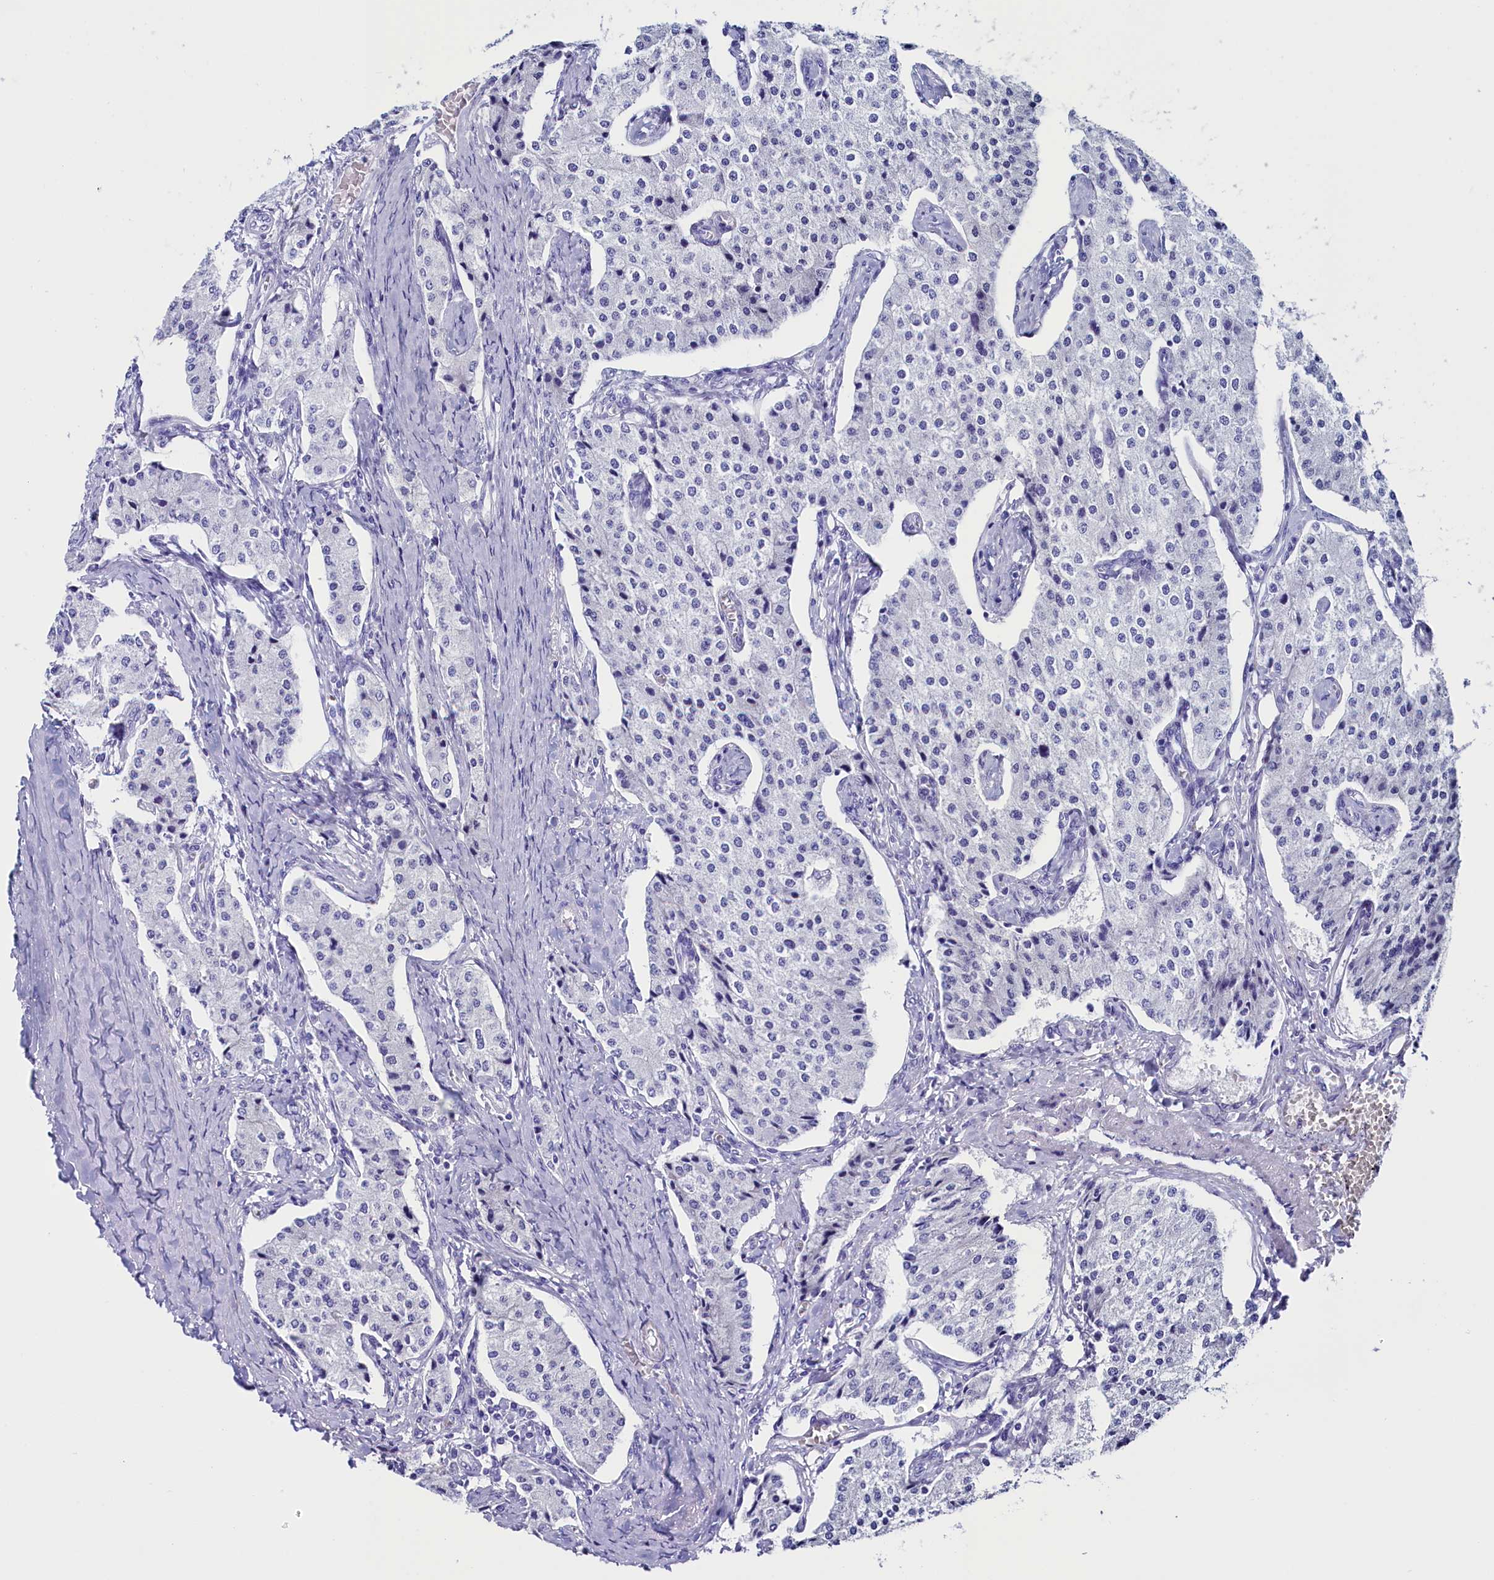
{"staining": {"intensity": "negative", "quantity": "none", "location": "none"}, "tissue": "carcinoid", "cell_type": "Tumor cells", "image_type": "cancer", "snomed": [{"axis": "morphology", "description": "Carcinoid, malignant, NOS"}, {"axis": "topography", "description": "Colon"}], "caption": "Carcinoid stained for a protein using immunohistochemistry demonstrates no expression tumor cells.", "gene": "ANKRD29", "patient": {"sex": "female", "age": 52}}